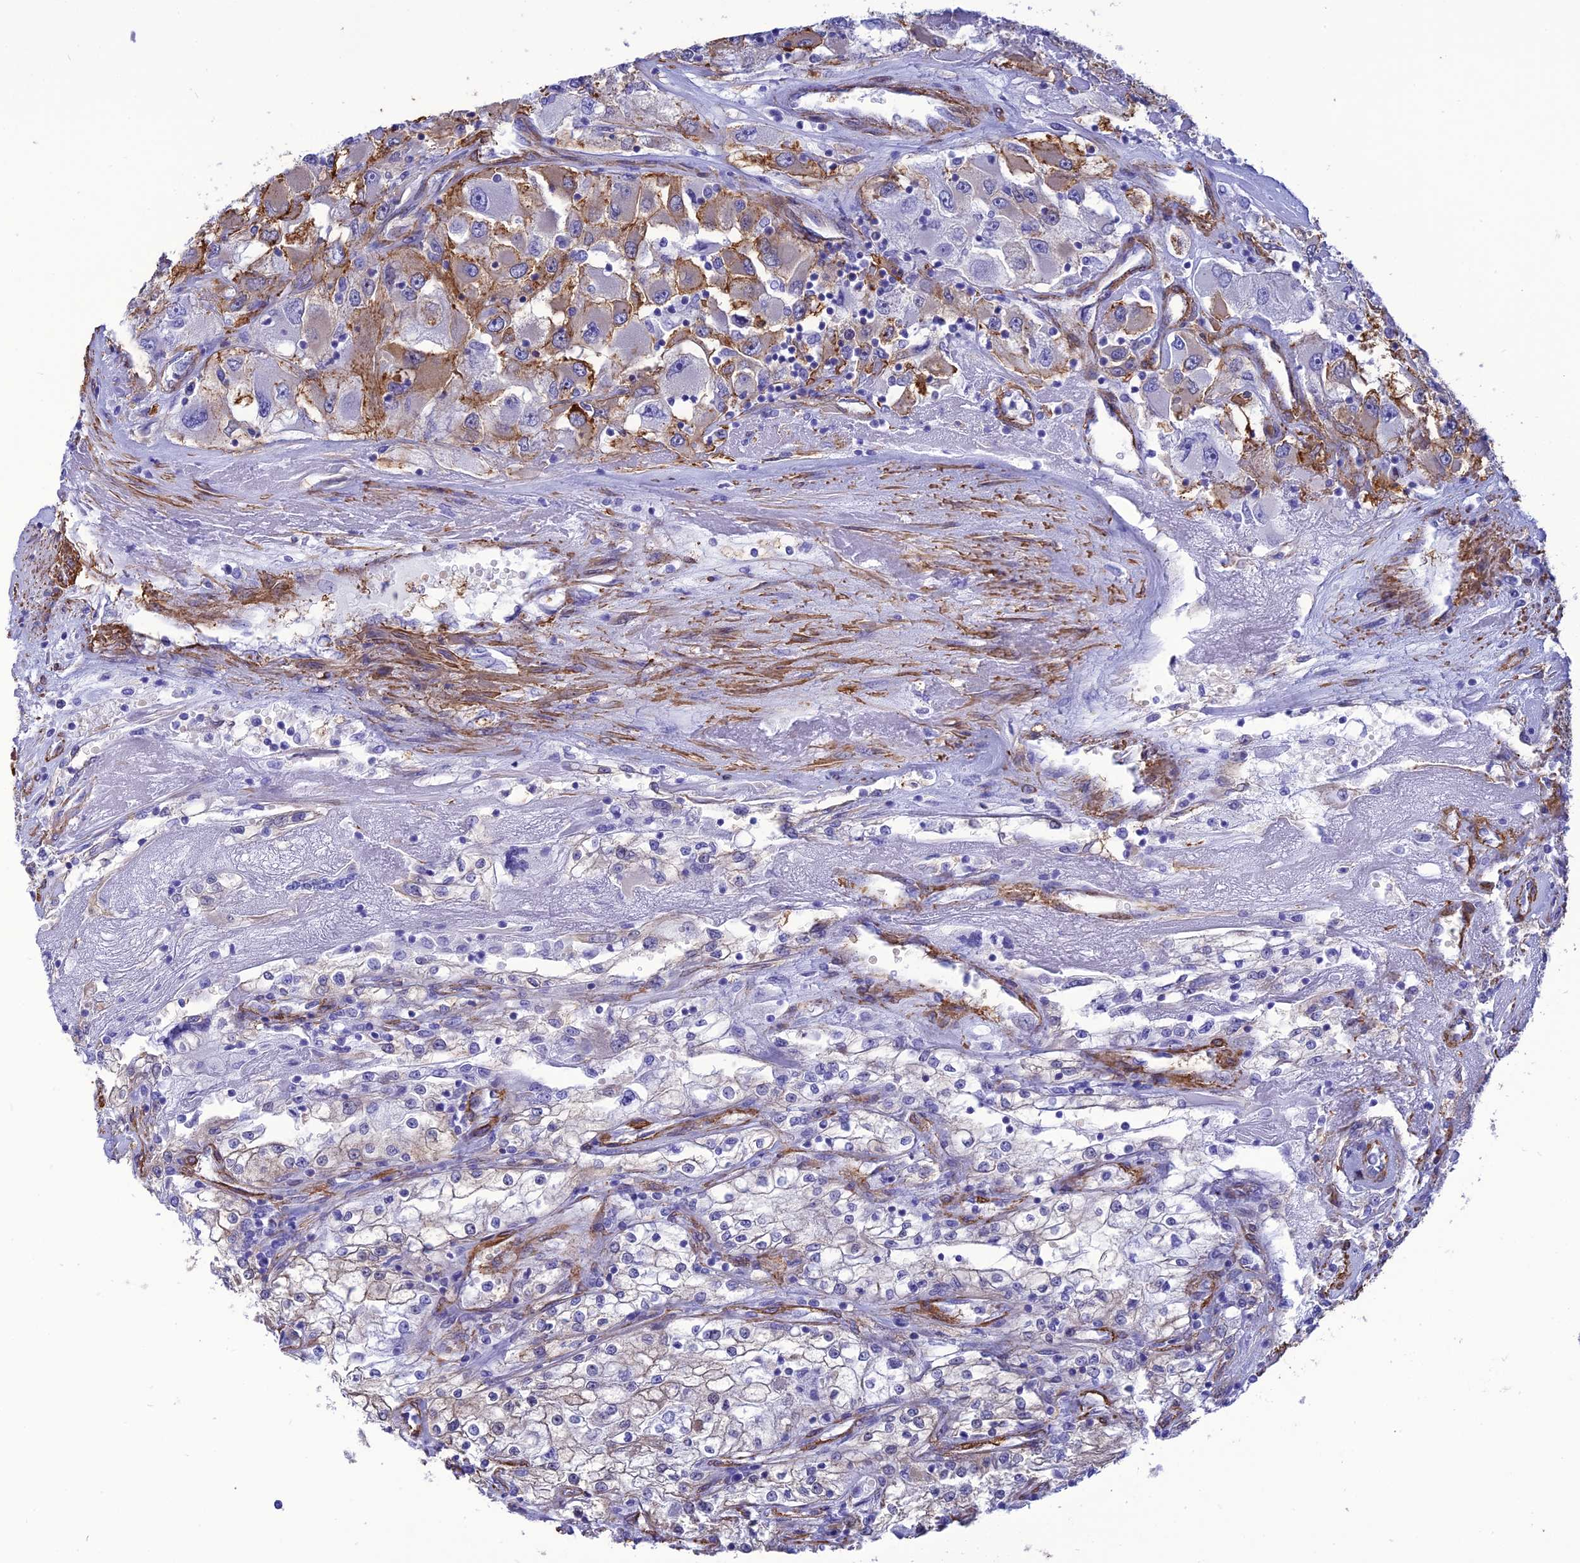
{"staining": {"intensity": "moderate", "quantity": "25%-75%", "location": "cytoplasmic/membranous"}, "tissue": "renal cancer", "cell_type": "Tumor cells", "image_type": "cancer", "snomed": [{"axis": "morphology", "description": "Adenocarcinoma, NOS"}, {"axis": "topography", "description": "Kidney"}], "caption": "DAB immunohistochemical staining of human renal cancer (adenocarcinoma) exhibits moderate cytoplasmic/membranous protein expression in about 25%-75% of tumor cells.", "gene": "NKD1", "patient": {"sex": "female", "age": 52}}